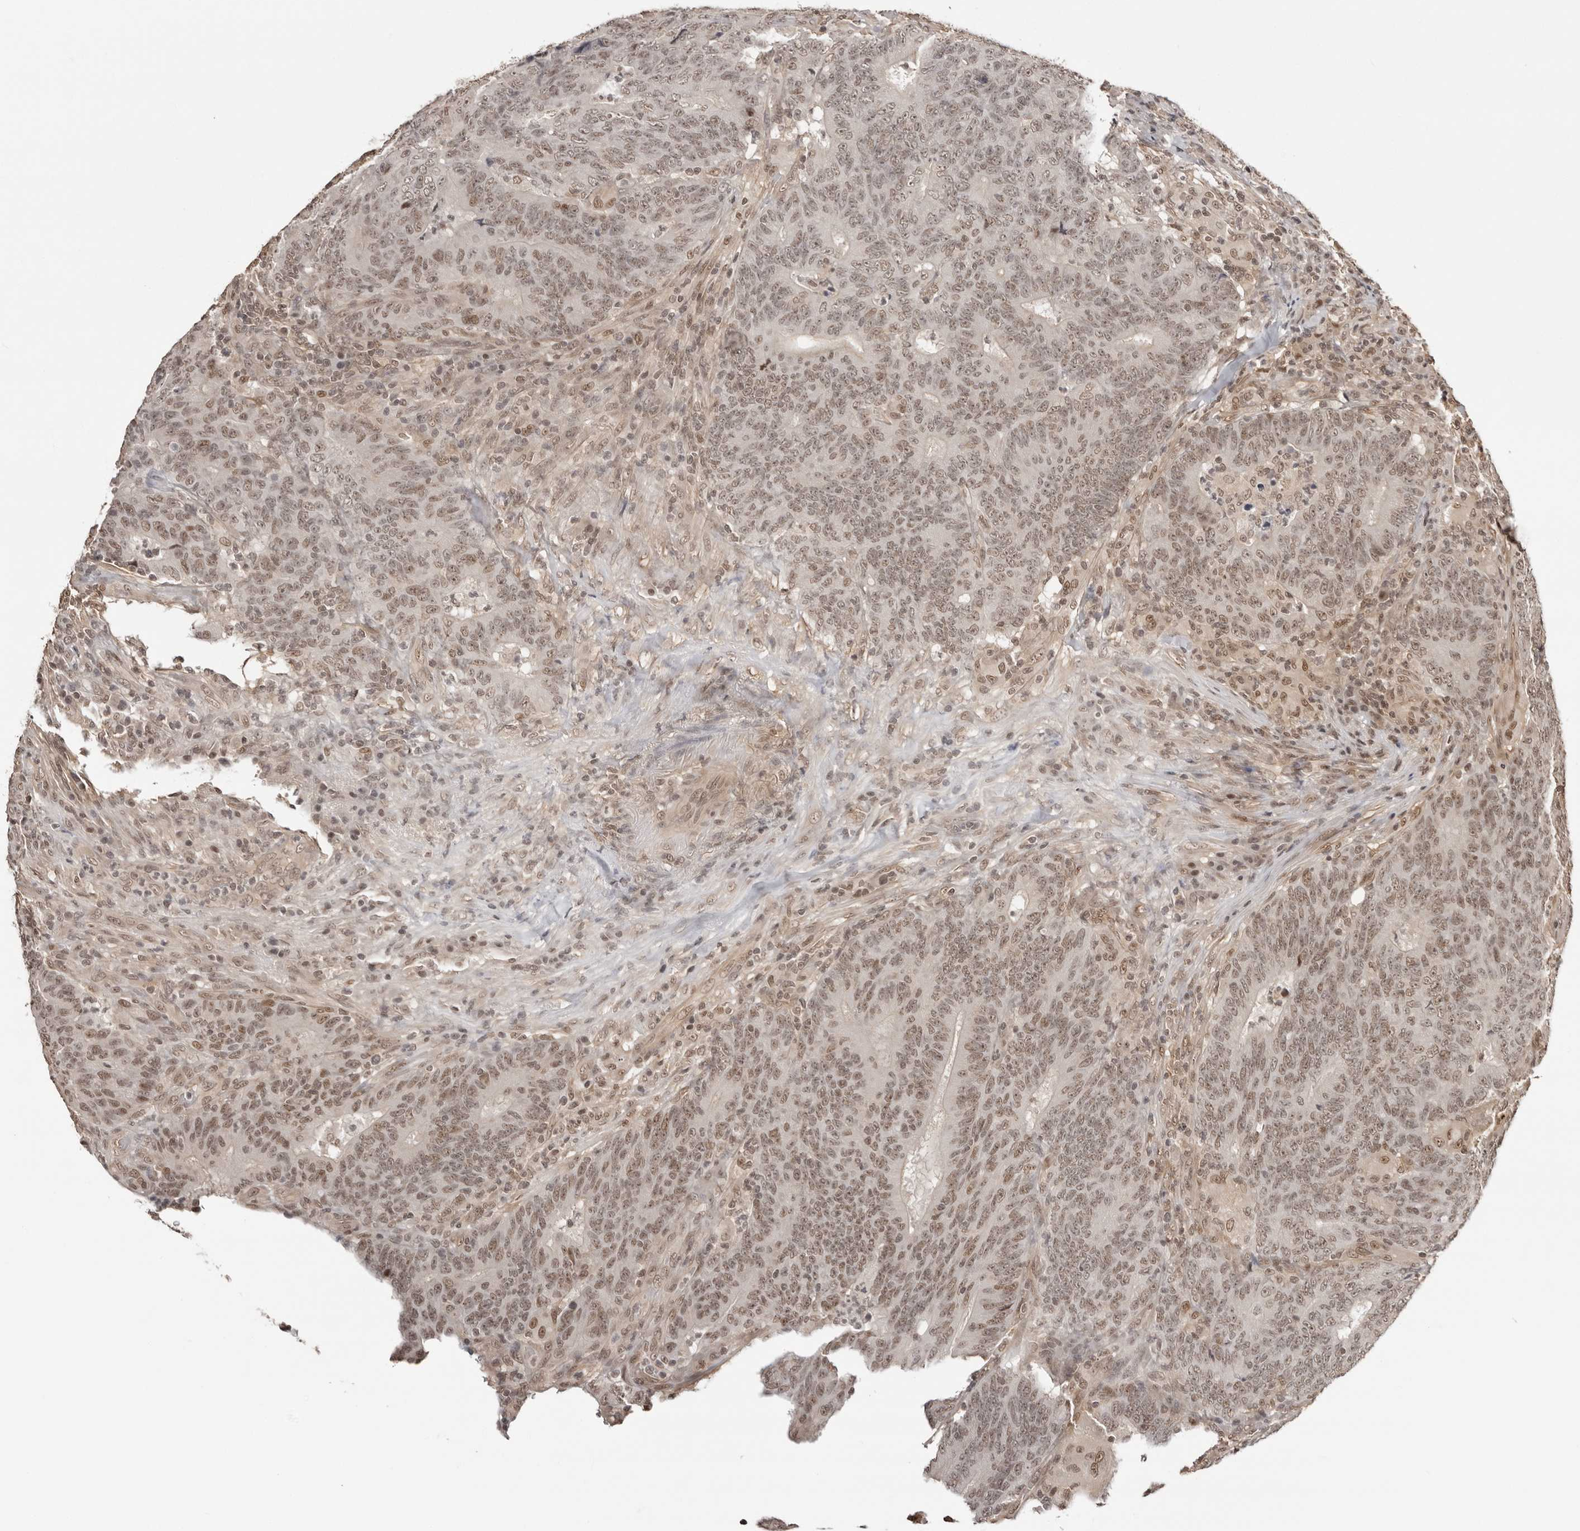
{"staining": {"intensity": "moderate", "quantity": ">75%", "location": "nuclear"}, "tissue": "colorectal cancer", "cell_type": "Tumor cells", "image_type": "cancer", "snomed": [{"axis": "morphology", "description": "Normal tissue, NOS"}, {"axis": "morphology", "description": "Adenocarcinoma, NOS"}, {"axis": "topography", "description": "Colon"}], "caption": "About >75% of tumor cells in colorectal cancer (adenocarcinoma) reveal moderate nuclear protein positivity as visualized by brown immunohistochemical staining.", "gene": "SDE2", "patient": {"sex": "female", "age": 75}}